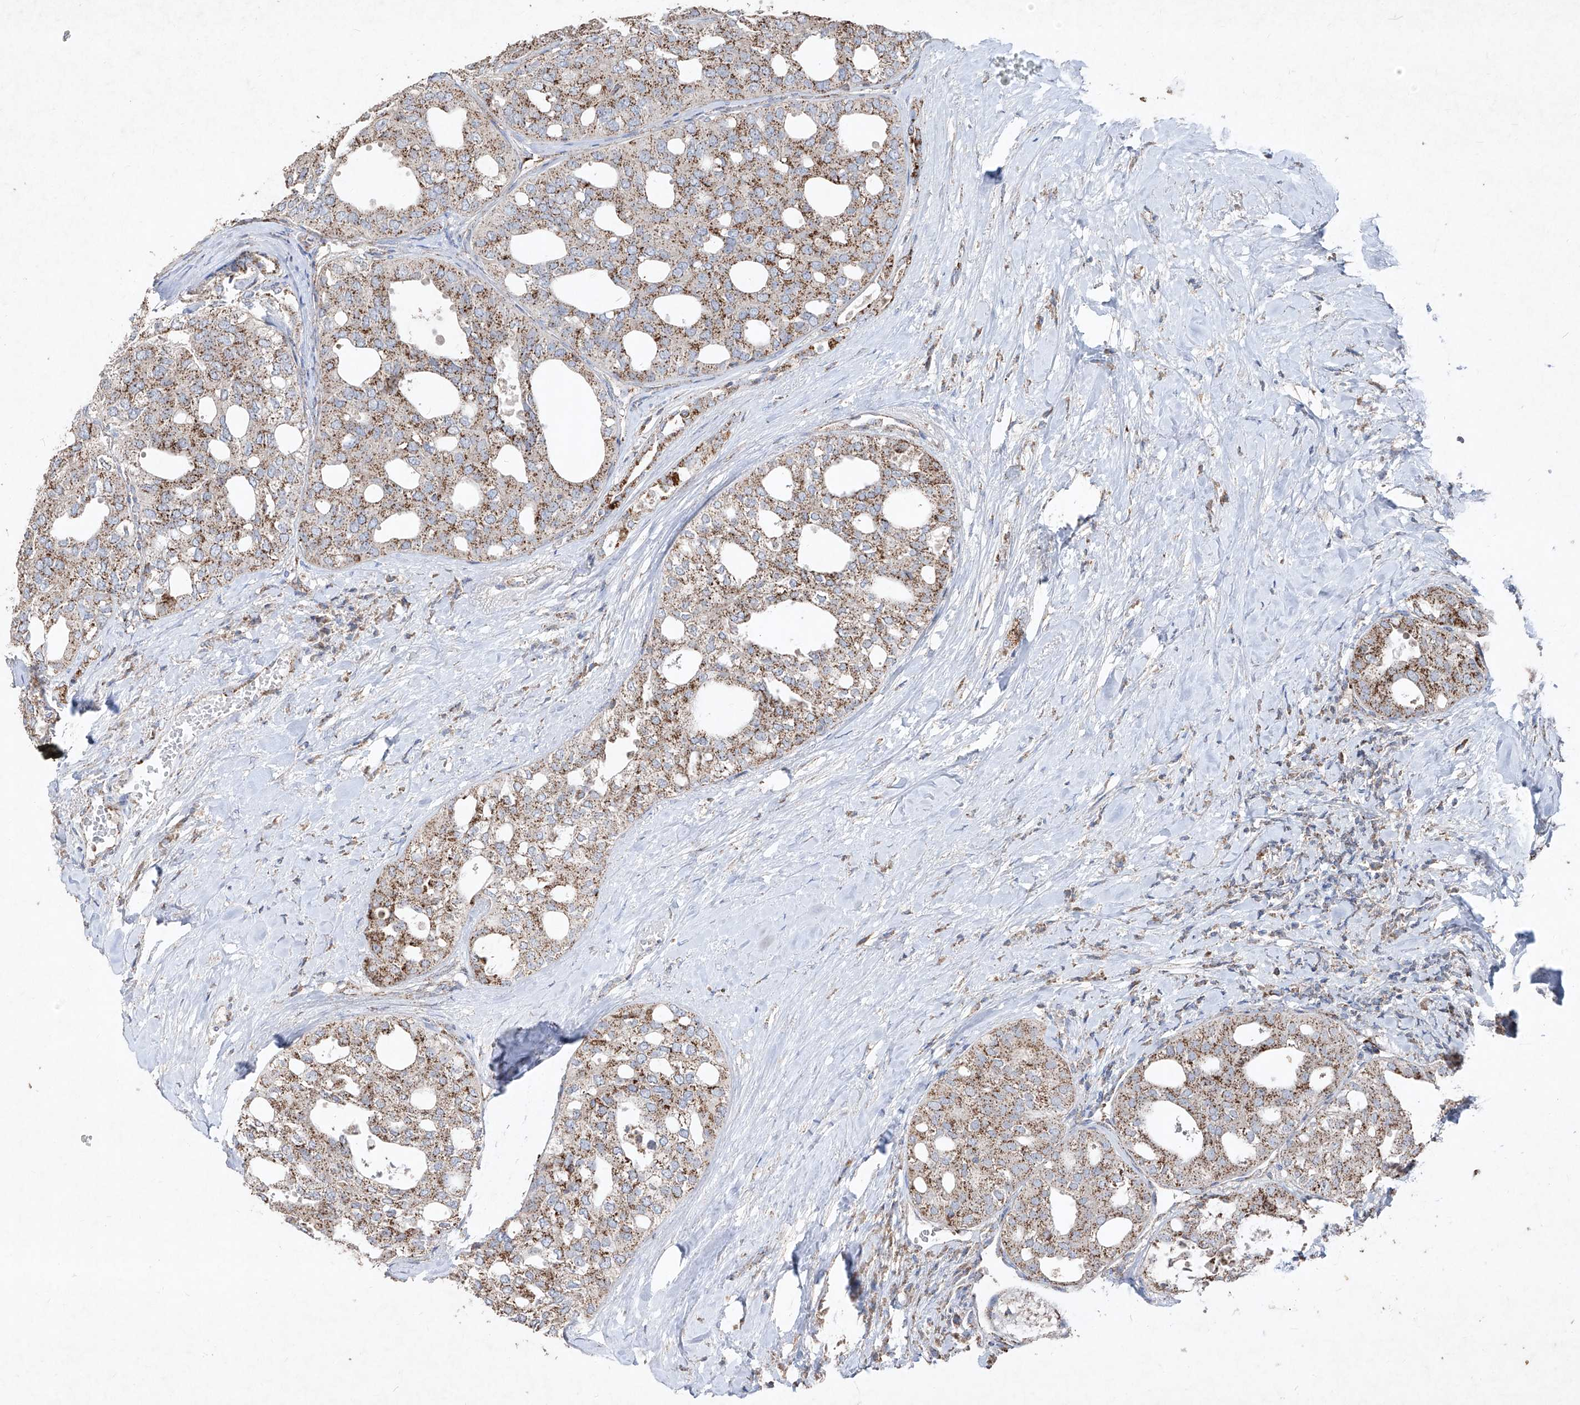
{"staining": {"intensity": "moderate", "quantity": ">75%", "location": "cytoplasmic/membranous"}, "tissue": "thyroid cancer", "cell_type": "Tumor cells", "image_type": "cancer", "snomed": [{"axis": "morphology", "description": "Follicular adenoma carcinoma, NOS"}, {"axis": "topography", "description": "Thyroid gland"}], "caption": "Immunohistochemical staining of thyroid cancer (follicular adenoma carcinoma) shows moderate cytoplasmic/membranous protein expression in approximately >75% of tumor cells. (DAB (3,3'-diaminobenzidine) IHC with brightfield microscopy, high magnification).", "gene": "ABCD3", "patient": {"sex": "male", "age": 75}}